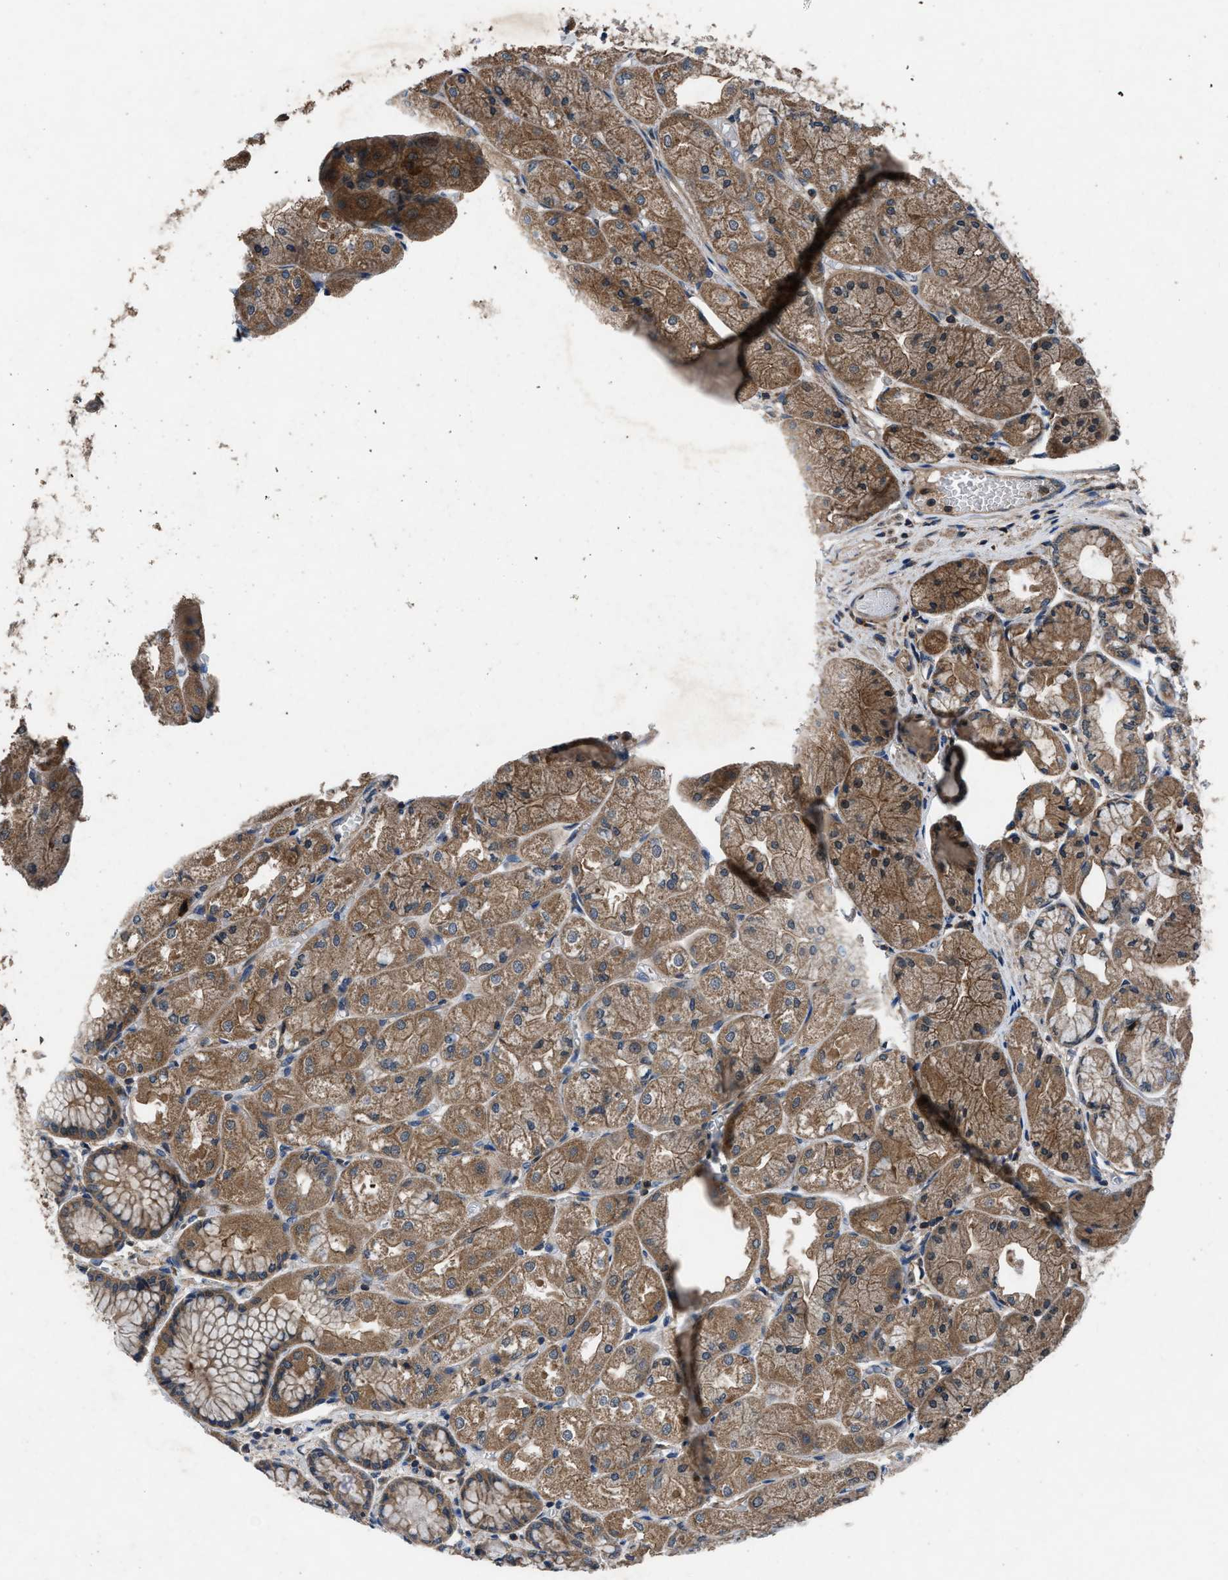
{"staining": {"intensity": "moderate", "quantity": ">75%", "location": "cytoplasmic/membranous"}, "tissue": "stomach", "cell_type": "Glandular cells", "image_type": "normal", "snomed": [{"axis": "morphology", "description": "Normal tissue, NOS"}, {"axis": "topography", "description": "Stomach, upper"}], "caption": "Protein positivity by IHC shows moderate cytoplasmic/membranous positivity in about >75% of glandular cells in unremarkable stomach.", "gene": "USP25", "patient": {"sex": "male", "age": 72}}